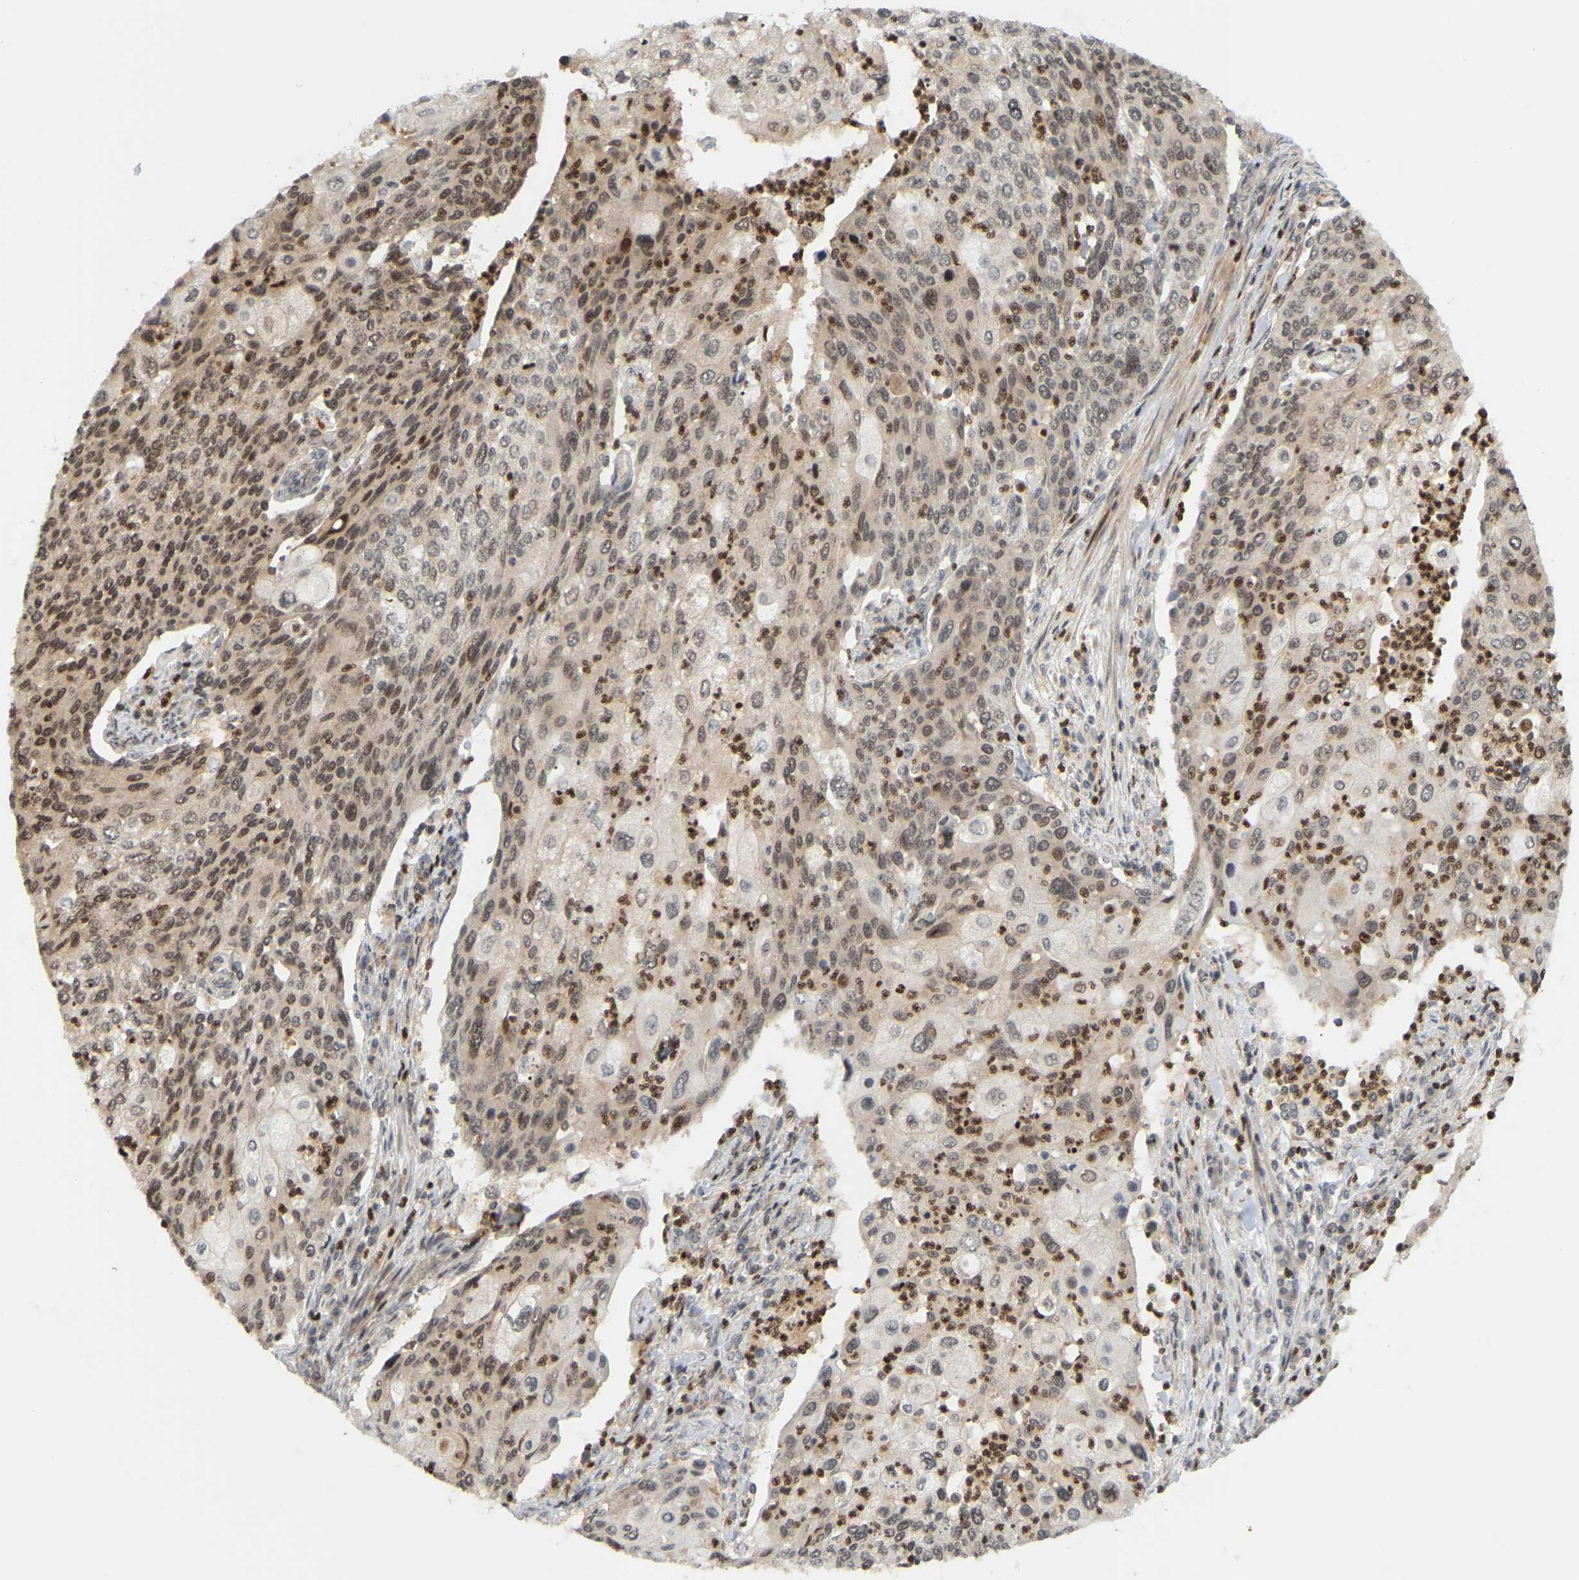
{"staining": {"intensity": "moderate", "quantity": "25%-75%", "location": "cytoplasmic/membranous,nuclear"}, "tissue": "cervical cancer", "cell_type": "Tumor cells", "image_type": "cancer", "snomed": [{"axis": "morphology", "description": "Squamous cell carcinoma, NOS"}, {"axis": "topography", "description": "Cervix"}], "caption": "Immunohistochemical staining of squamous cell carcinoma (cervical) reveals moderate cytoplasmic/membranous and nuclear protein staining in about 25%-75% of tumor cells.", "gene": "NFE2L2", "patient": {"sex": "female", "age": 40}}